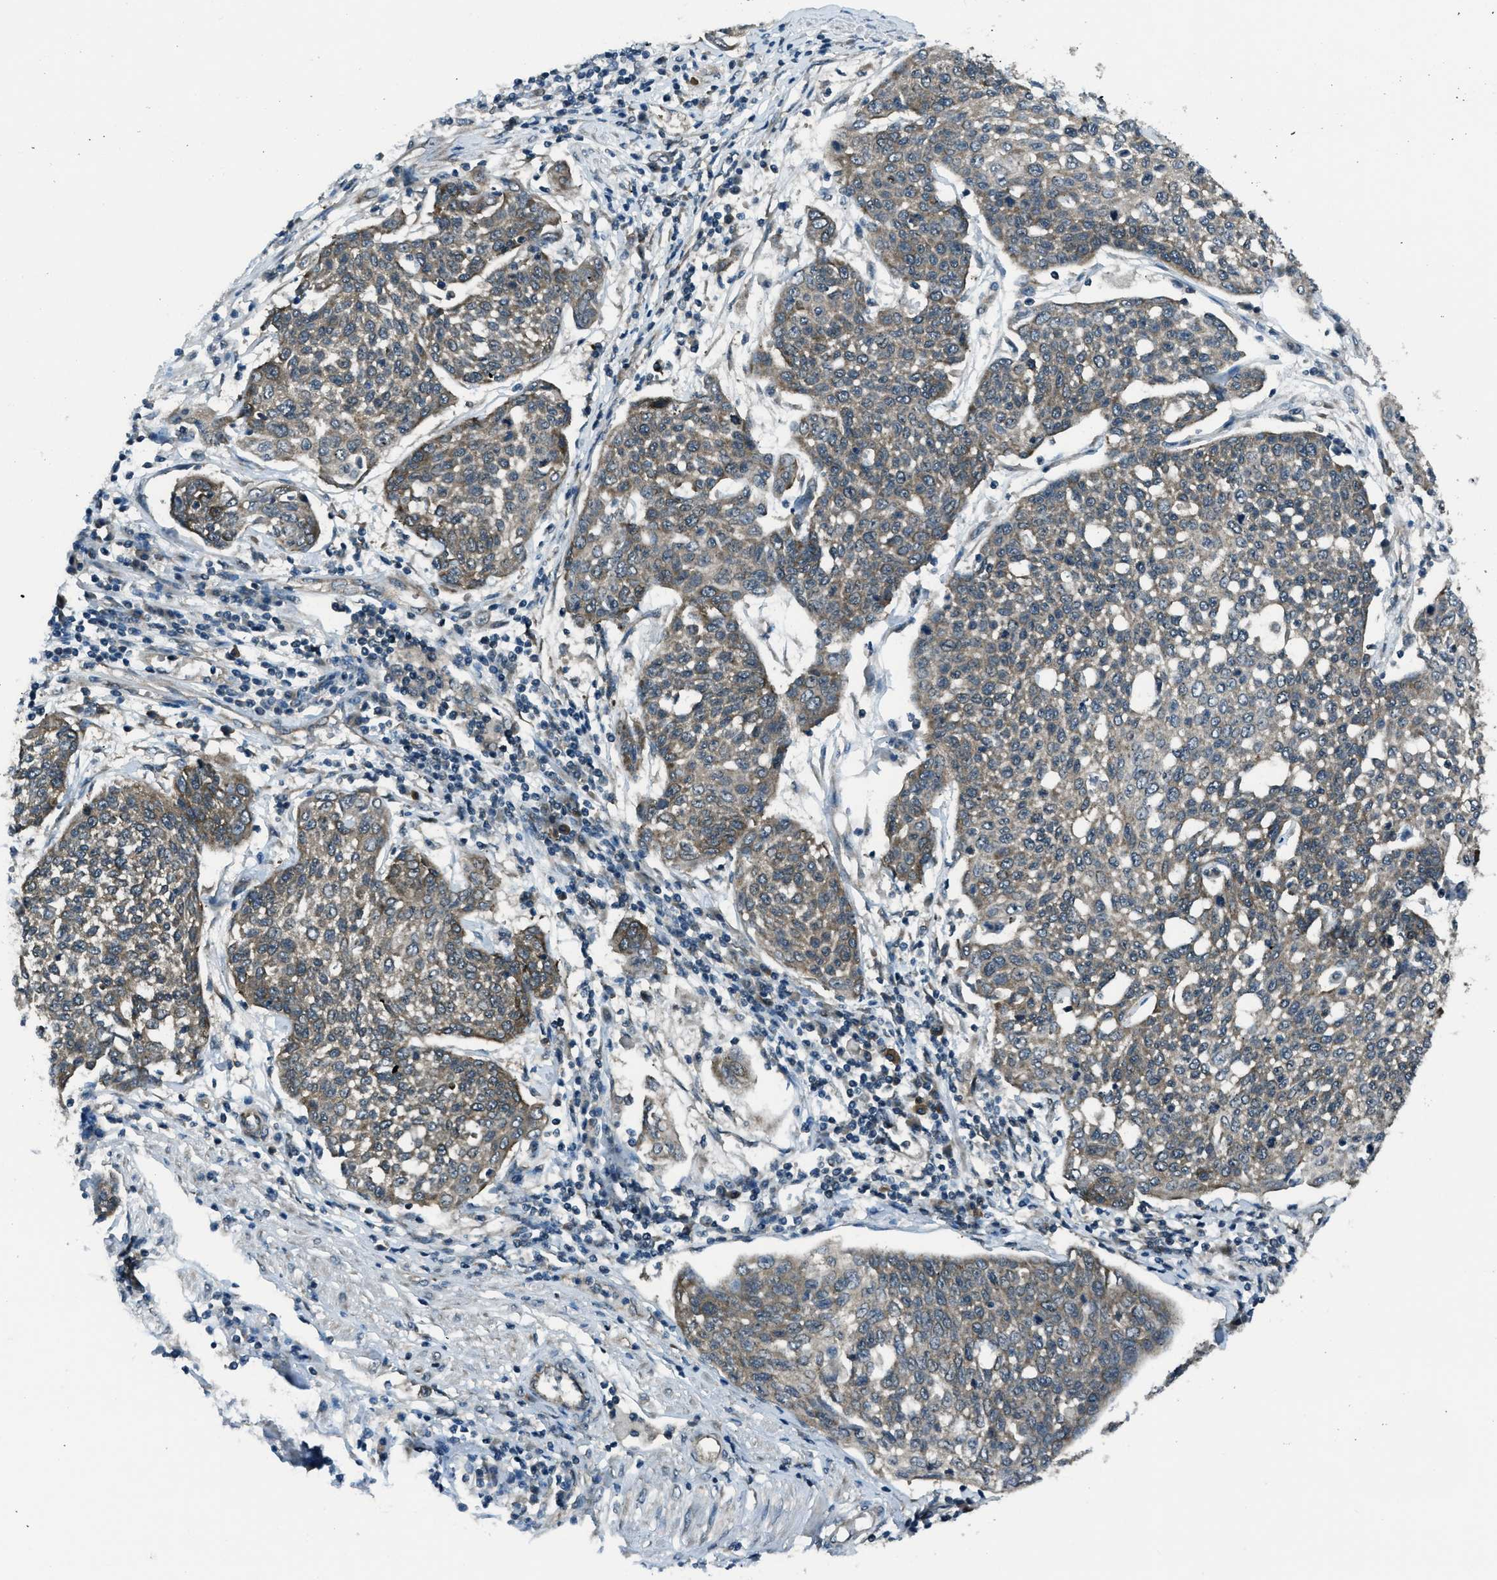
{"staining": {"intensity": "moderate", "quantity": "25%-75%", "location": "cytoplasmic/membranous"}, "tissue": "cervical cancer", "cell_type": "Tumor cells", "image_type": "cancer", "snomed": [{"axis": "morphology", "description": "Squamous cell carcinoma, NOS"}, {"axis": "topography", "description": "Cervix"}], "caption": "Squamous cell carcinoma (cervical) stained with immunohistochemistry (IHC) displays moderate cytoplasmic/membranous expression in approximately 25%-75% of tumor cells. Using DAB (3,3'-diaminobenzidine) (brown) and hematoxylin (blue) stains, captured at high magnification using brightfield microscopy.", "gene": "ASAP2", "patient": {"sex": "female", "age": 34}}